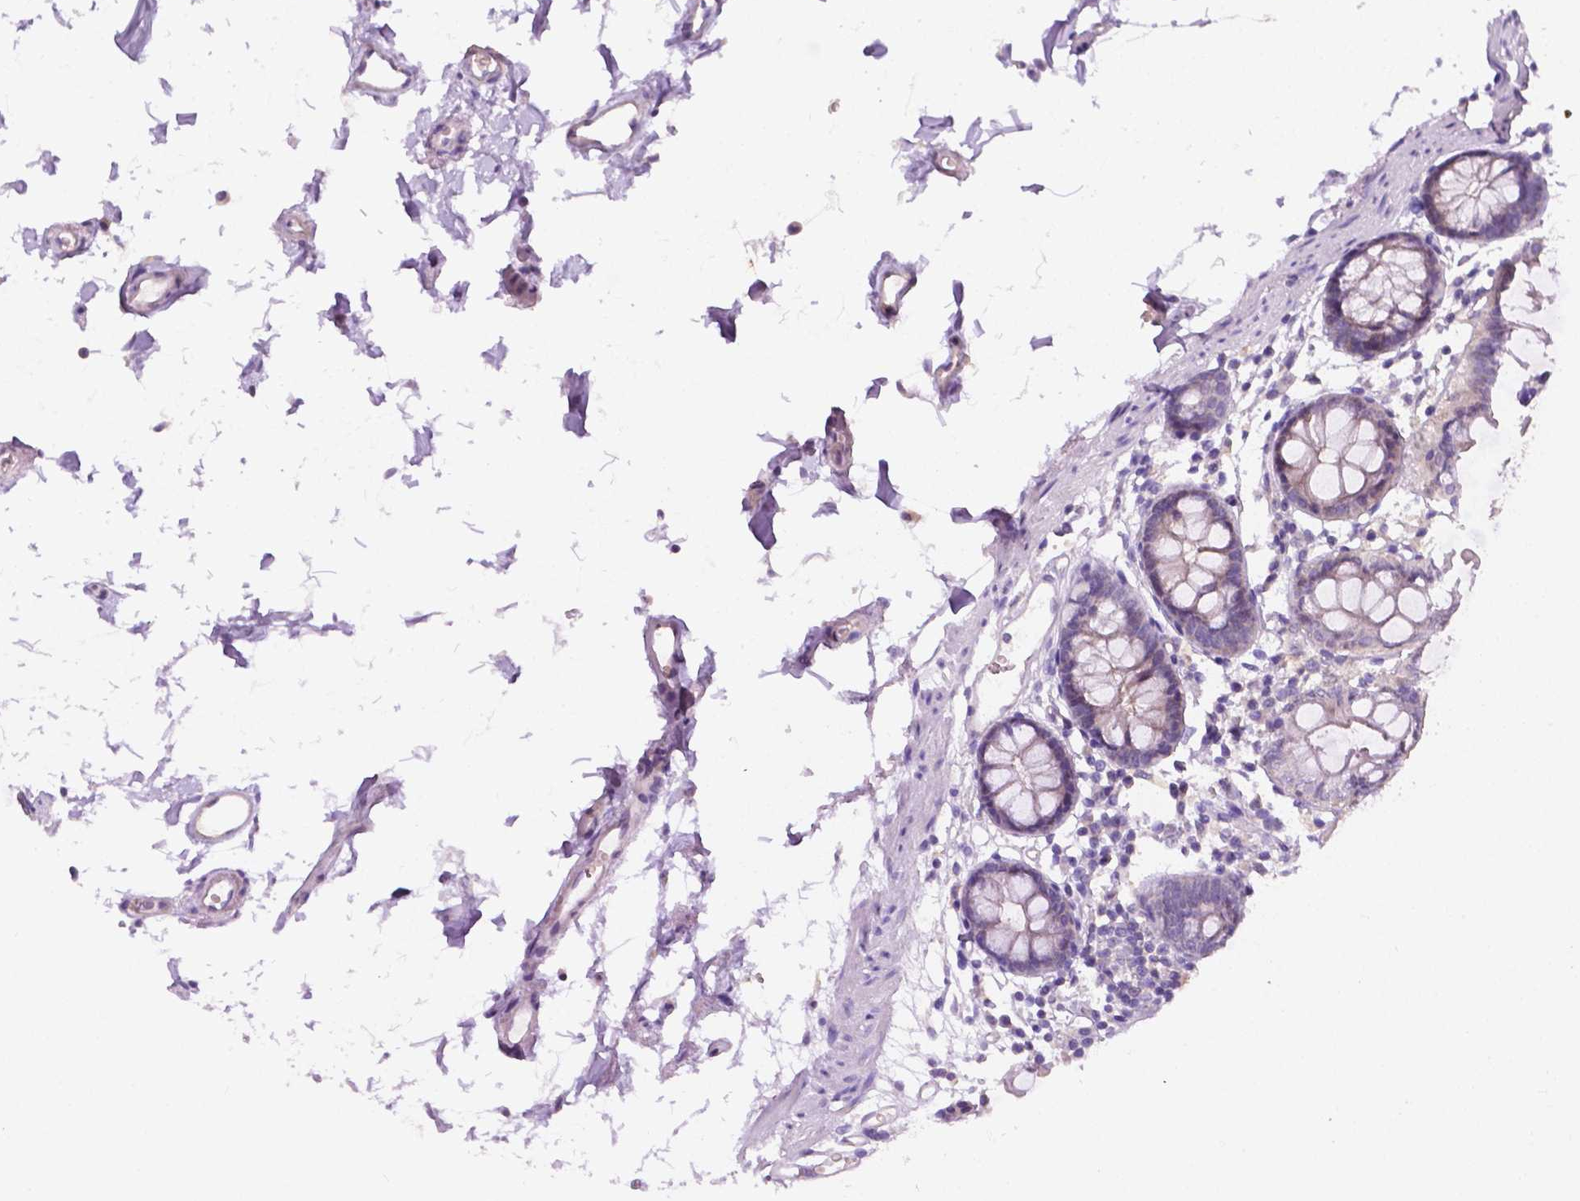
{"staining": {"intensity": "negative", "quantity": "none", "location": "none"}, "tissue": "colon", "cell_type": "Endothelial cells", "image_type": "normal", "snomed": [{"axis": "morphology", "description": "Normal tissue, NOS"}, {"axis": "topography", "description": "Colon"}], "caption": "The micrograph displays no significant expression in endothelial cells of colon.", "gene": "EGFR", "patient": {"sex": "female", "age": 84}}